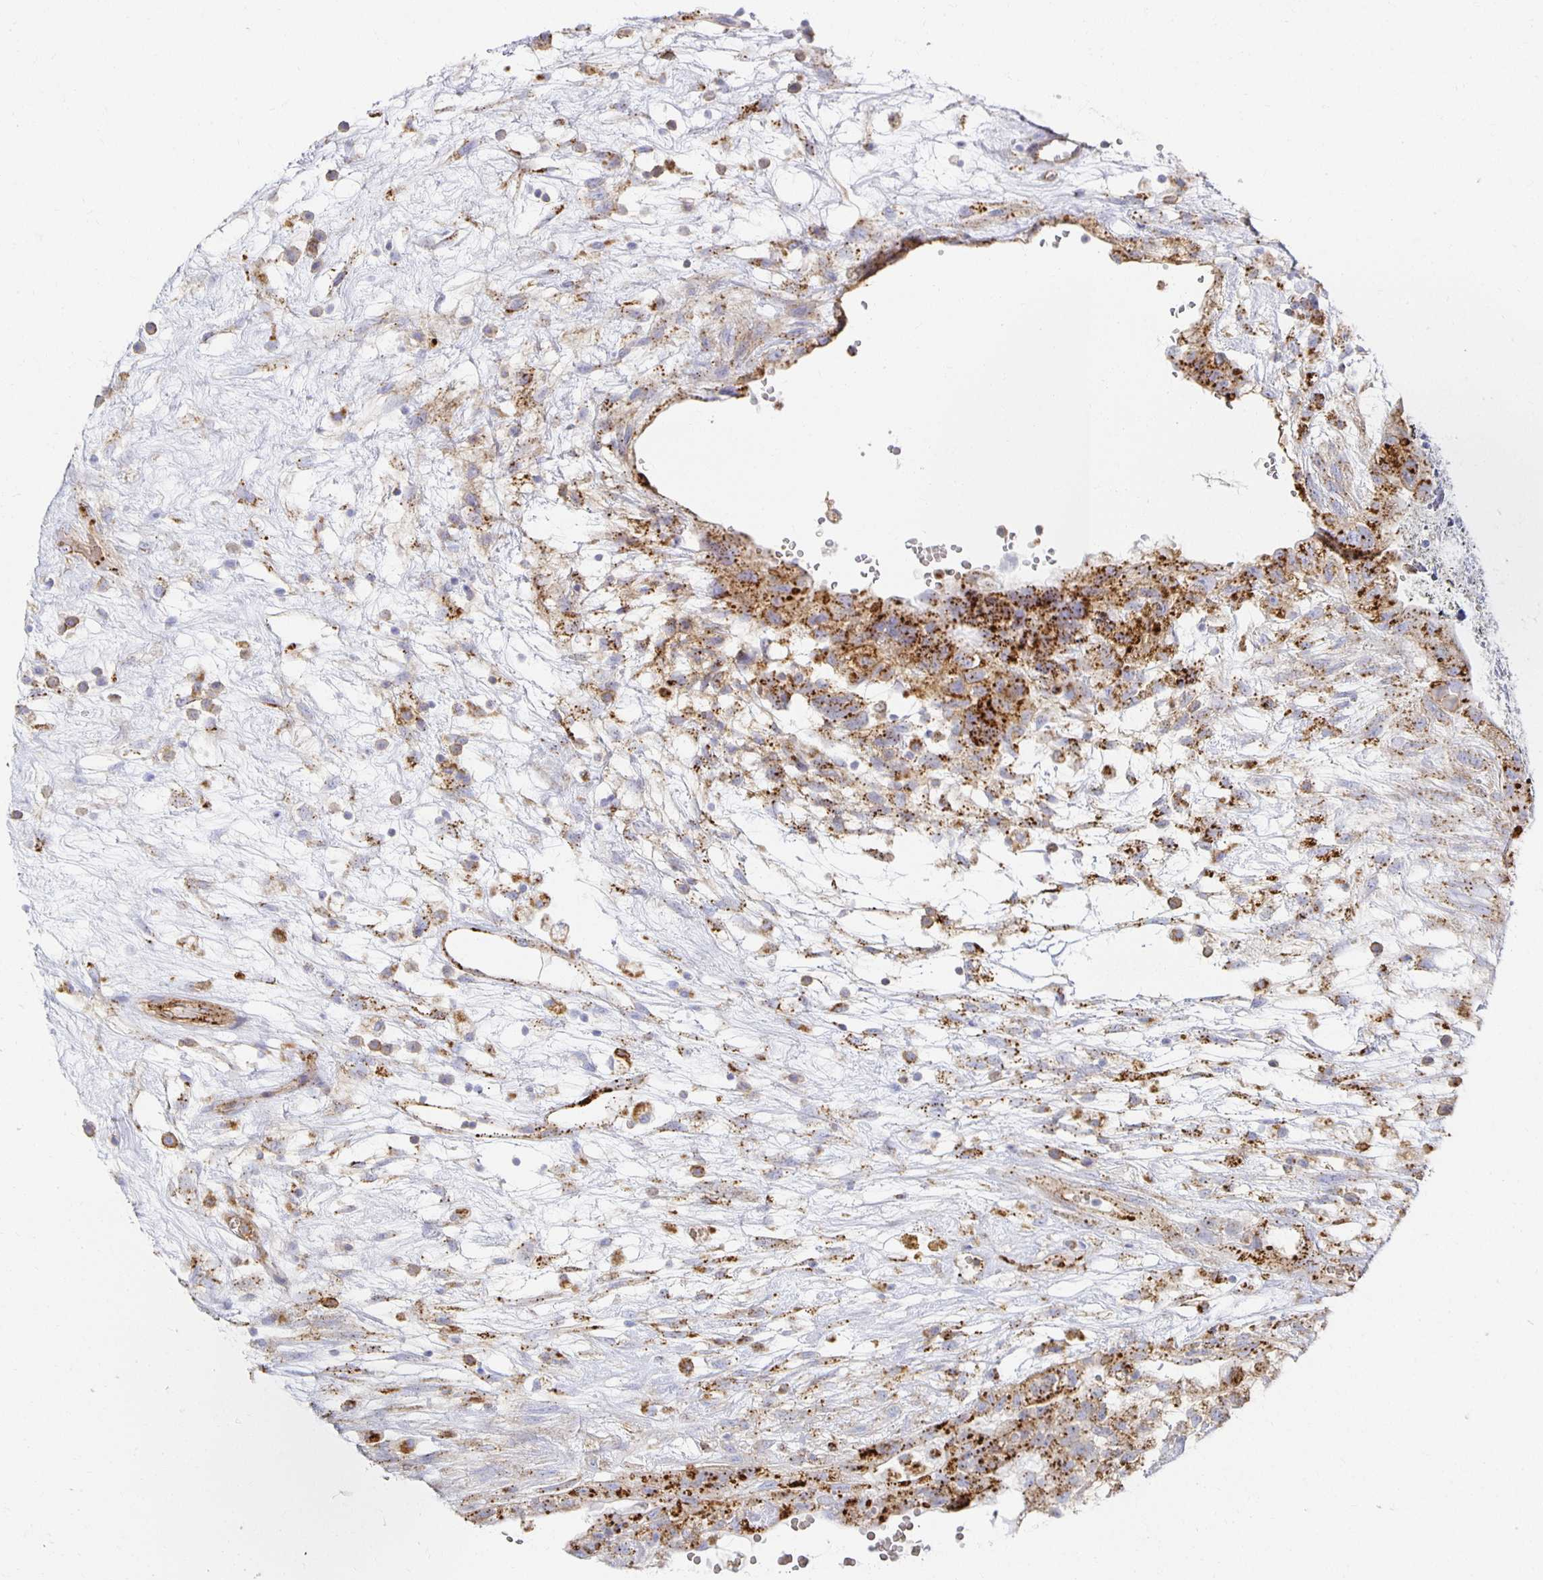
{"staining": {"intensity": "strong", "quantity": ">75%", "location": "cytoplasmic/membranous"}, "tissue": "testis cancer", "cell_type": "Tumor cells", "image_type": "cancer", "snomed": [{"axis": "morphology", "description": "Normal tissue, NOS"}, {"axis": "morphology", "description": "Carcinoma, Embryonal, NOS"}, {"axis": "topography", "description": "Testis"}], "caption": "Testis embryonal carcinoma stained with DAB (3,3'-diaminobenzidine) immunohistochemistry exhibits high levels of strong cytoplasmic/membranous positivity in about >75% of tumor cells.", "gene": "TAAR1", "patient": {"sex": "male", "age": 32}}